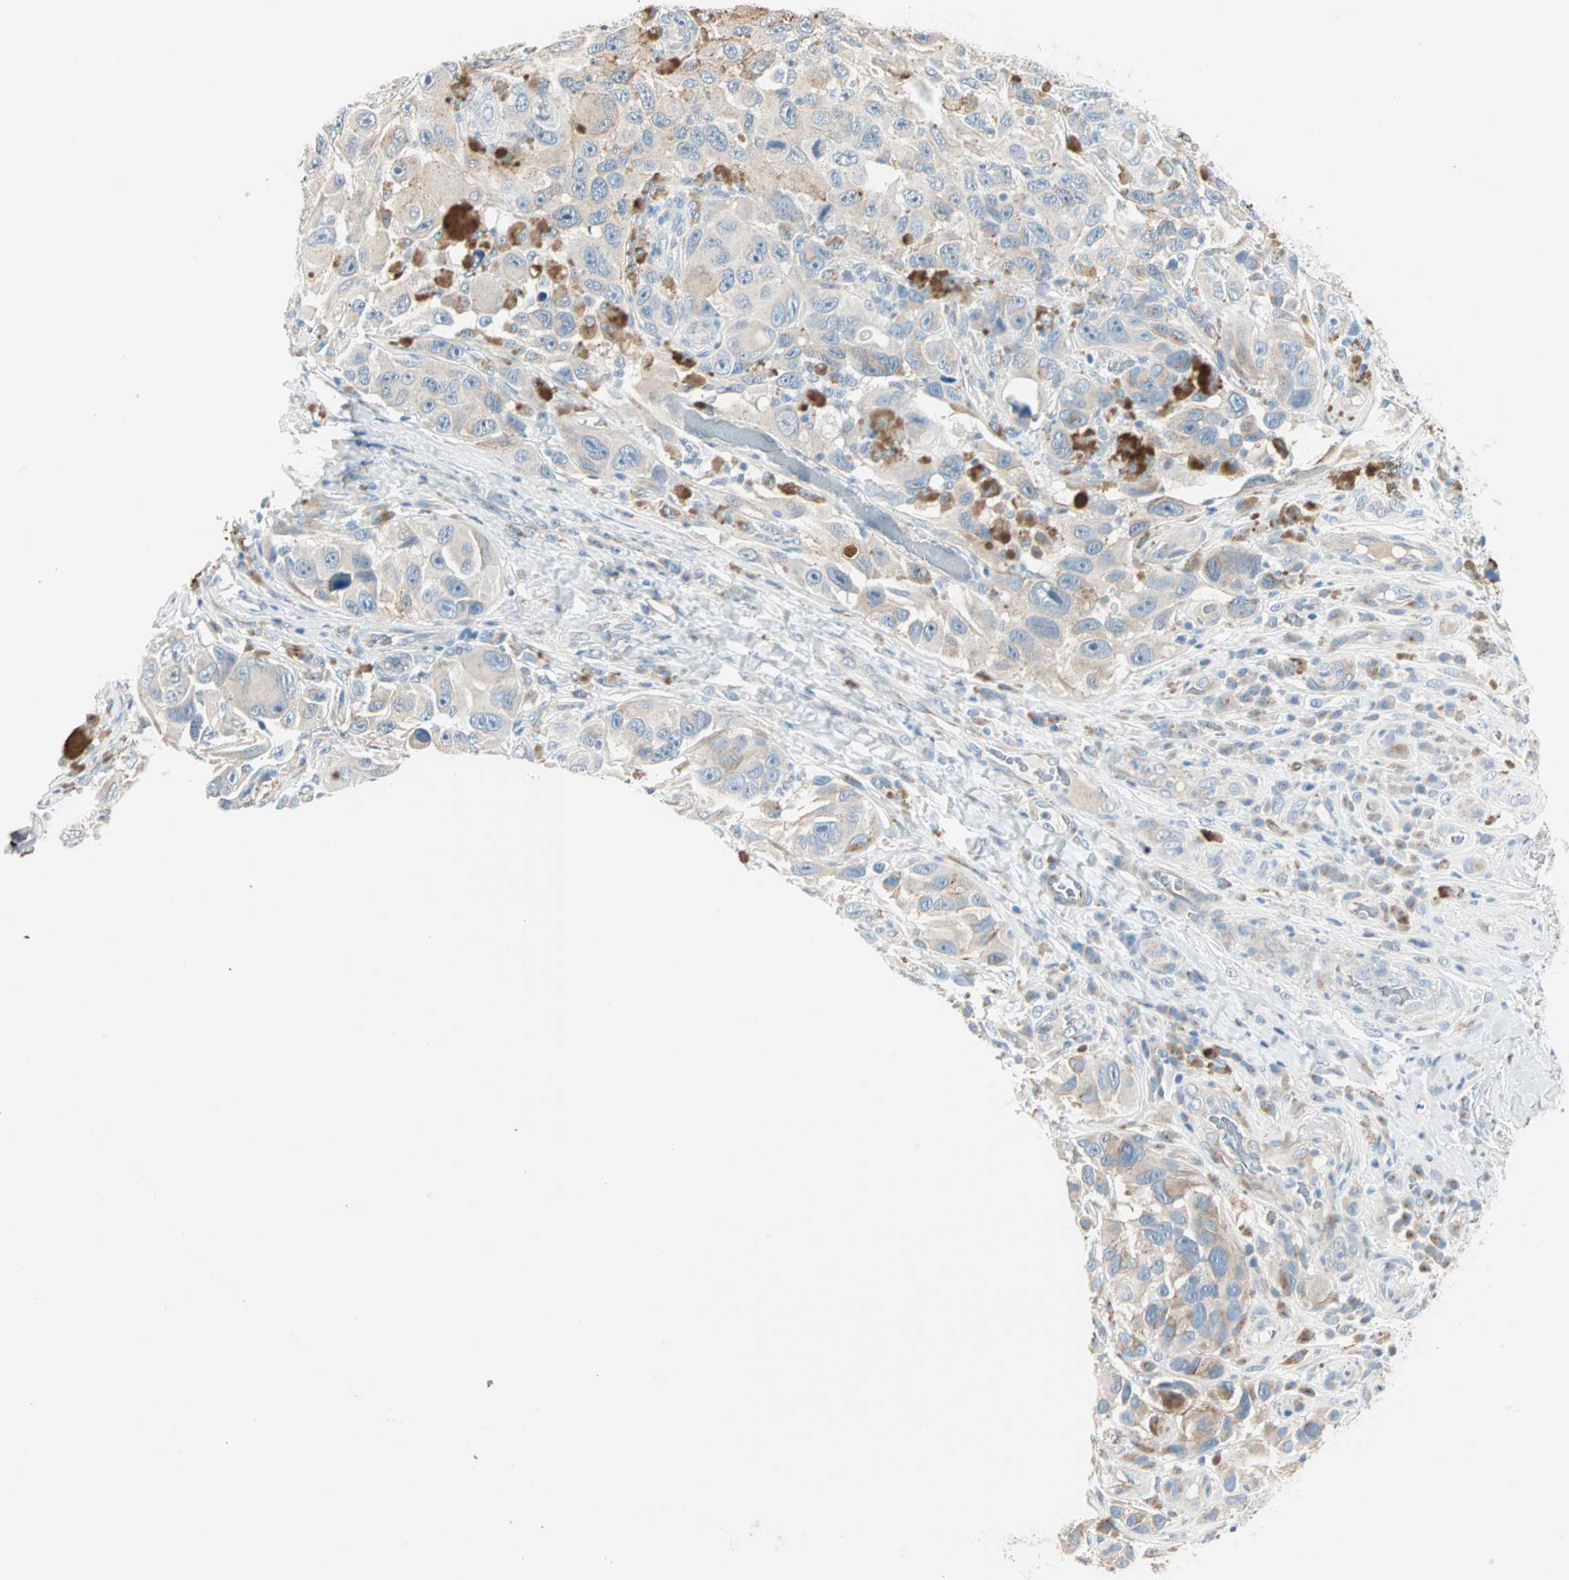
{"staining": {"intensity": "weak", "quantity": ">75%", "location": "cytoplasmic/membranous"}, "tissue": "melanoma", "cell_type": "Tumor cells", "image_type": "cancer", "snomed": [{"axis": "morphology", "description": "Malignant melanoma, NOS"}, {"axis": "topography", "description": "Skin"}], "caption": "Malignant melanoma stained with DAB IHC exhibits low levels of weak cytoplasmic/membranous expression in approximately >75% of tumor cells.", "gene": "SULT1C2", "patient": {"sex": "female", "age": 73}}